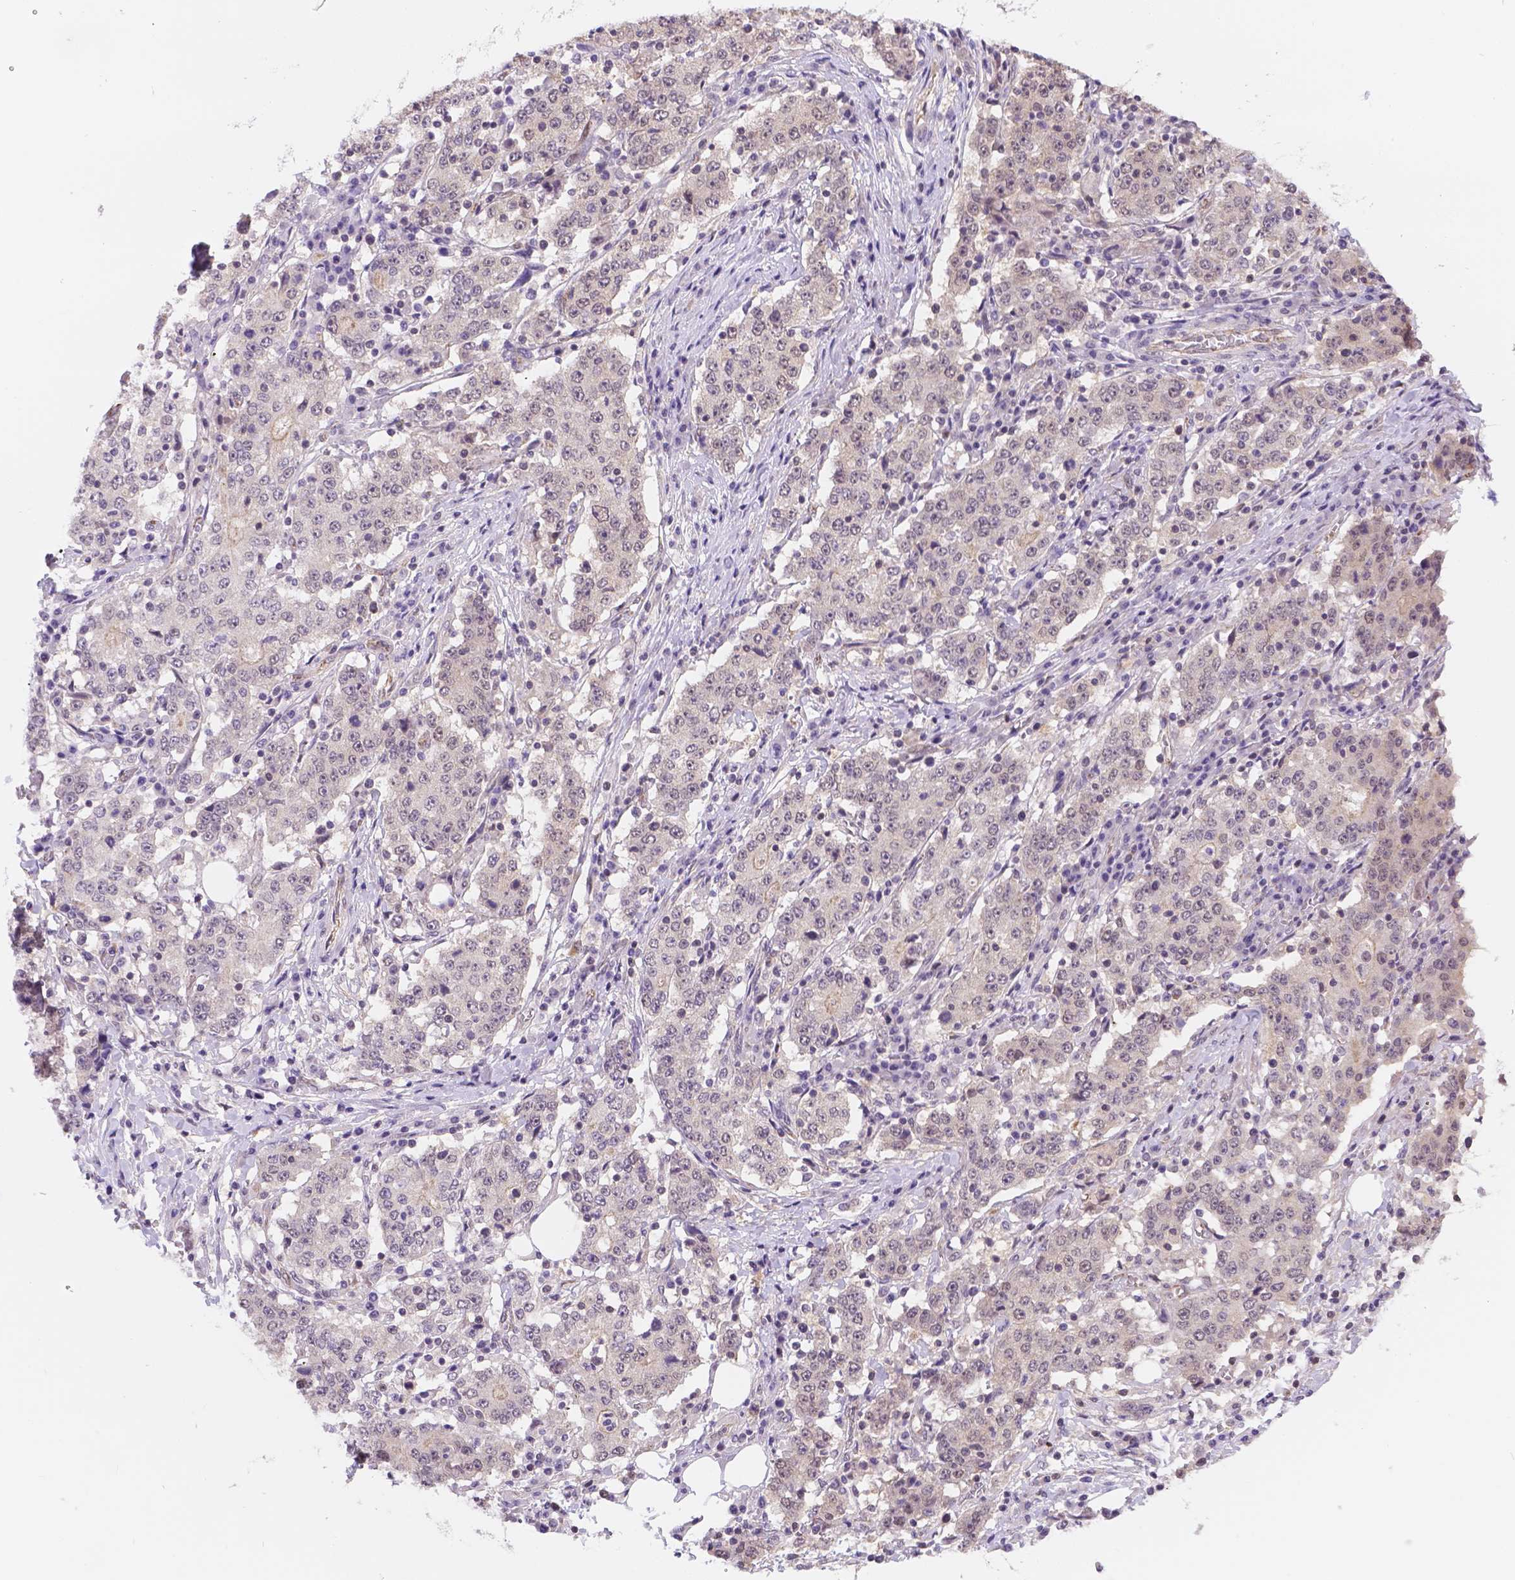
{"staining": {"intensity": "negative", "quantity": "none", "location": "none"}, "tissue": "stomach cancer", "cell_type": "Tumor cells", "image_type": "cancer", "snomed": [{"axis": "morphology", "description": "Adenocarcinoma, NOS"}, {"axis": "topography", "description": "Stomach"}], "caption": "Adenocarcinoma (stomach) was stained to show a protein in brown. There is no significant expression in tumor cells.", "gene": "NXPE2", "patient": {"sex": "male", "age": 59}}